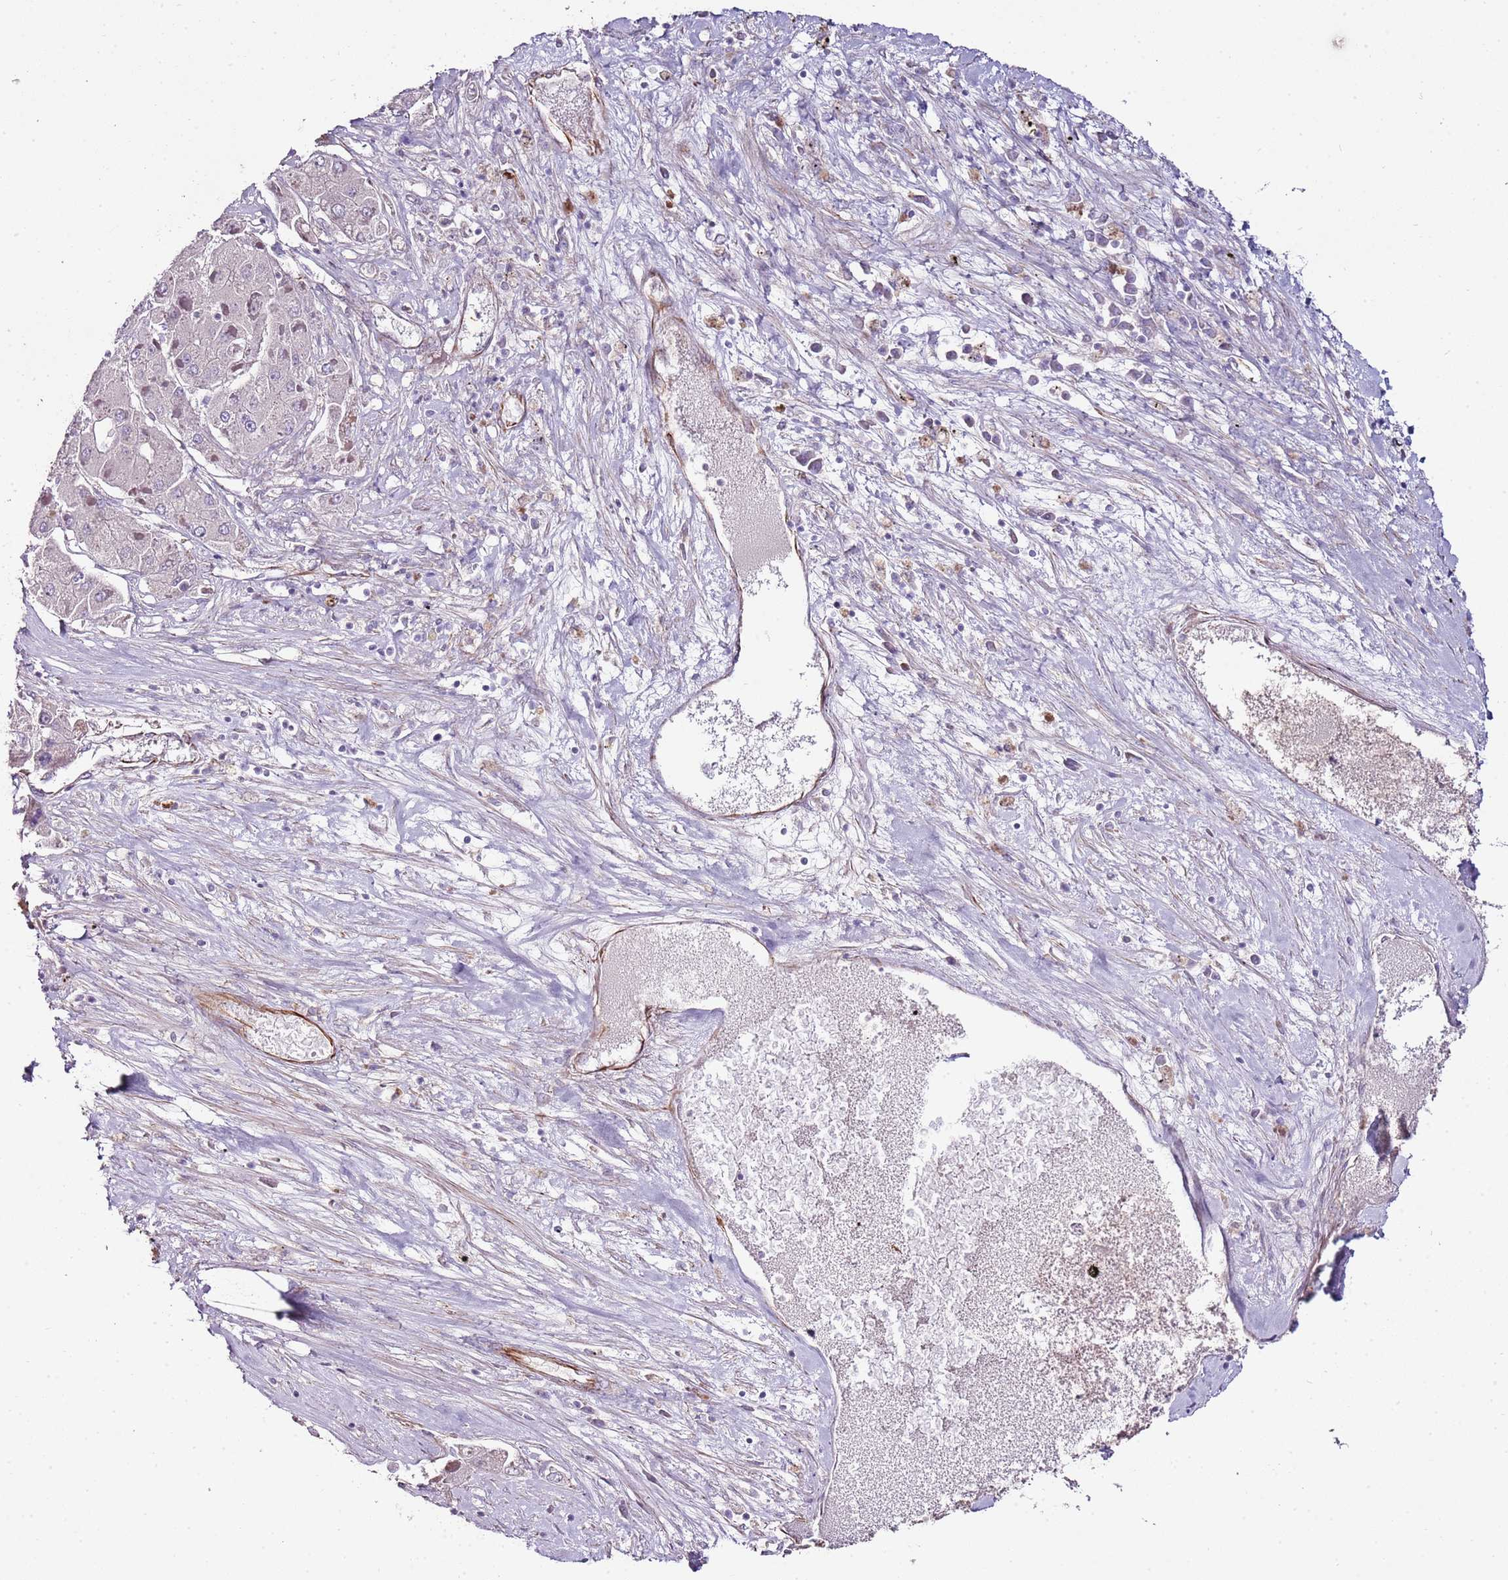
{"staining": {"intensity": "negative", "quantity": "none", "location": "none"}, "tissue": "liver cancer", "cell_type": "Tumor cells", "image_type": "cancer", "snomed": [{"axis": "morphology", "description": "Carcinoma, Hepatocellular, NOS"}, {"axis": "topography", "description": "Liver"}], "caption": "Tumor cells show no significant expression in liver hepatocellular carcinoma.", "gene": "ZNF786", "patient": {"sex": "female", "age": 73}}